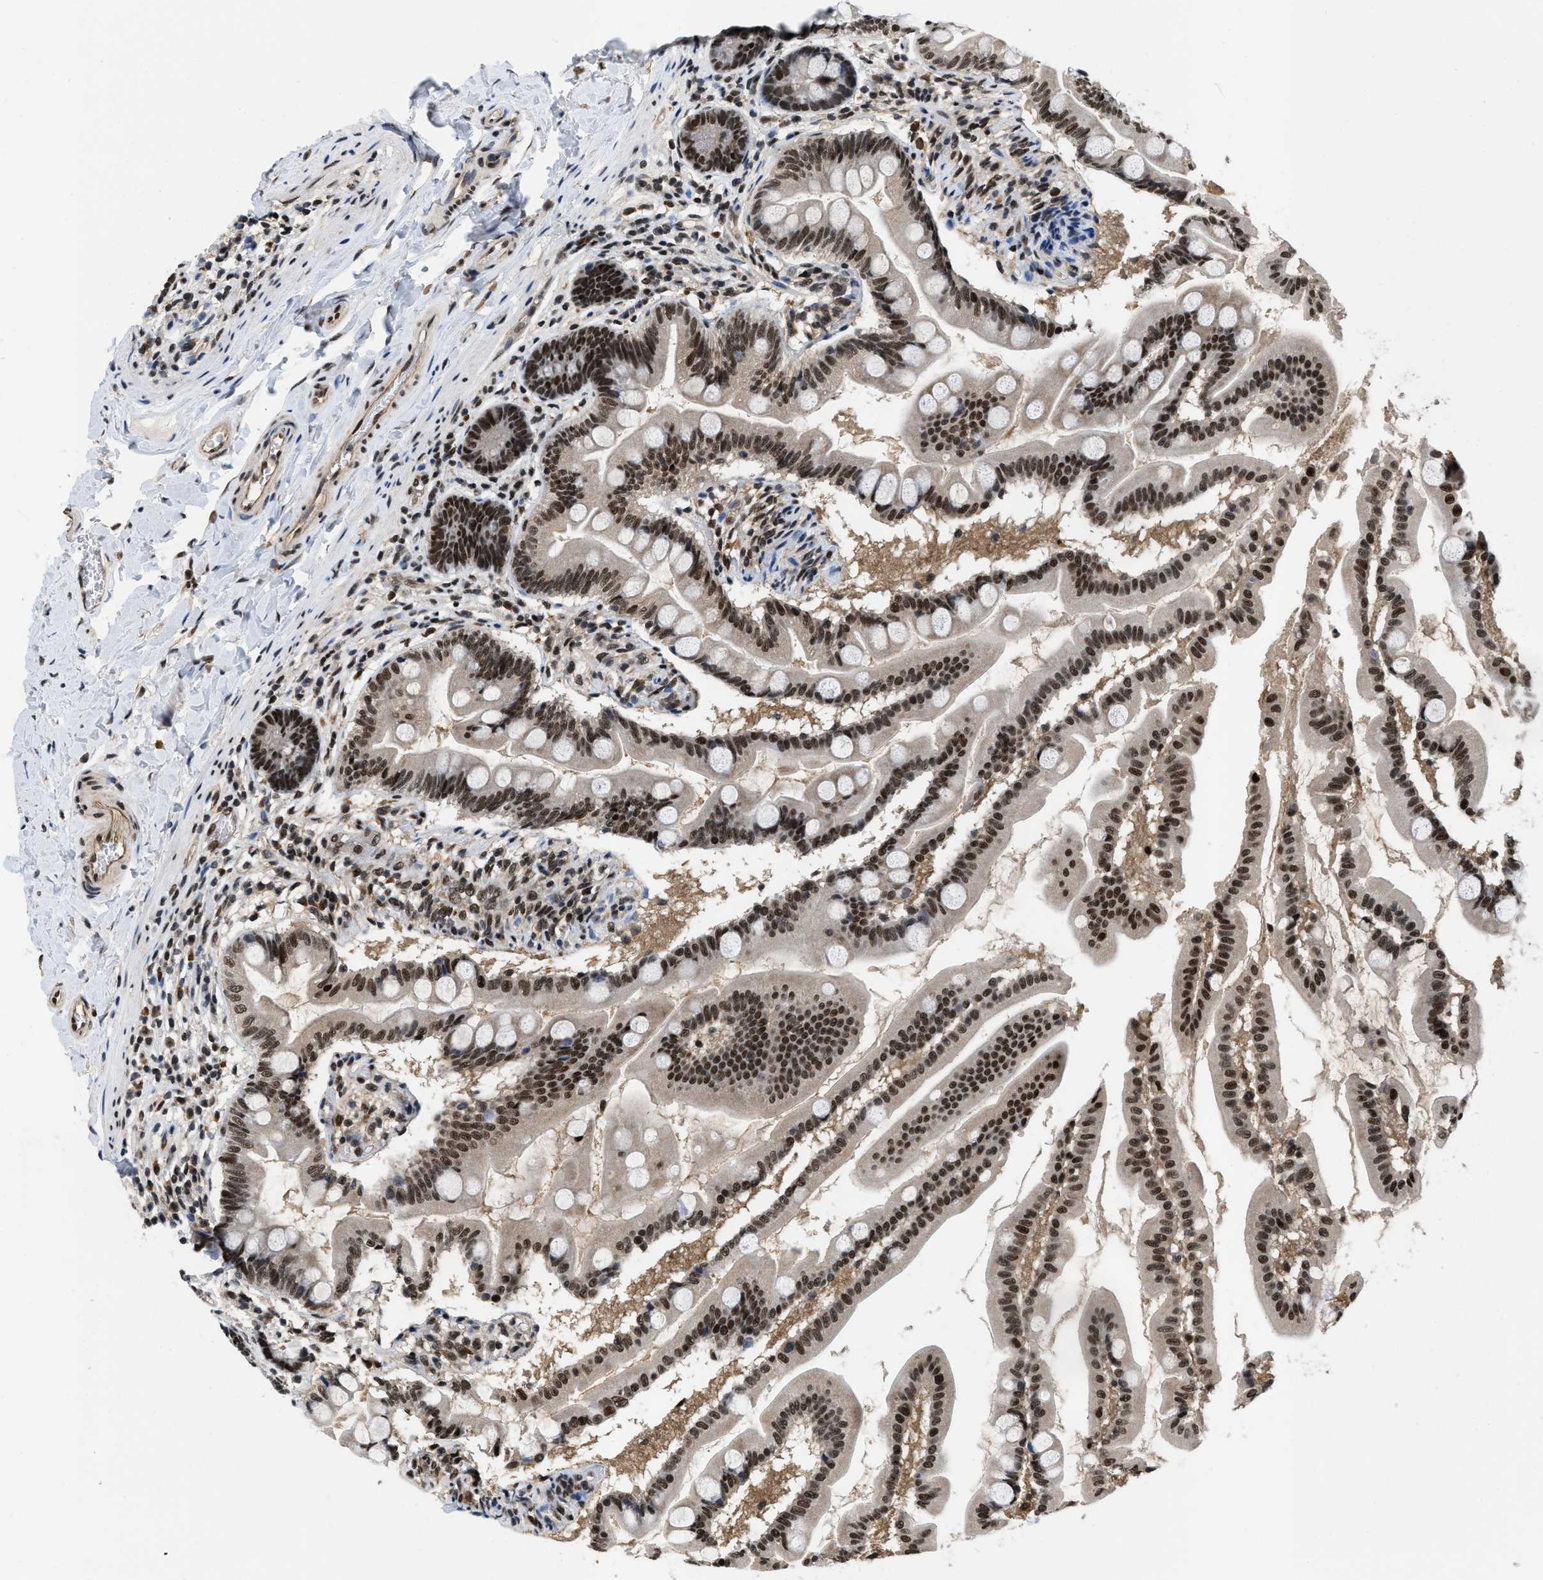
{"staining": {"intensity": "strong", "quantity": ">75%", "location": "nuclear"}, "tissue": "small intestine", "cell_type": "Glandular cells", "image_type": "normal", "snomed": [{"axis": "morphology", "description": "Normal tissue, NOS"}, {"axis": "topography", "description": "Small intestine"}], "caption": "Immunohistochemistry micrograph of unremarkable small intestine stained for a protein (brown), which demonstrates high levels of strong nuclear staining in approximately >75% of glandular cells.", "gene": "SAFB", "patient": {"sex": "female", "age": 56}}